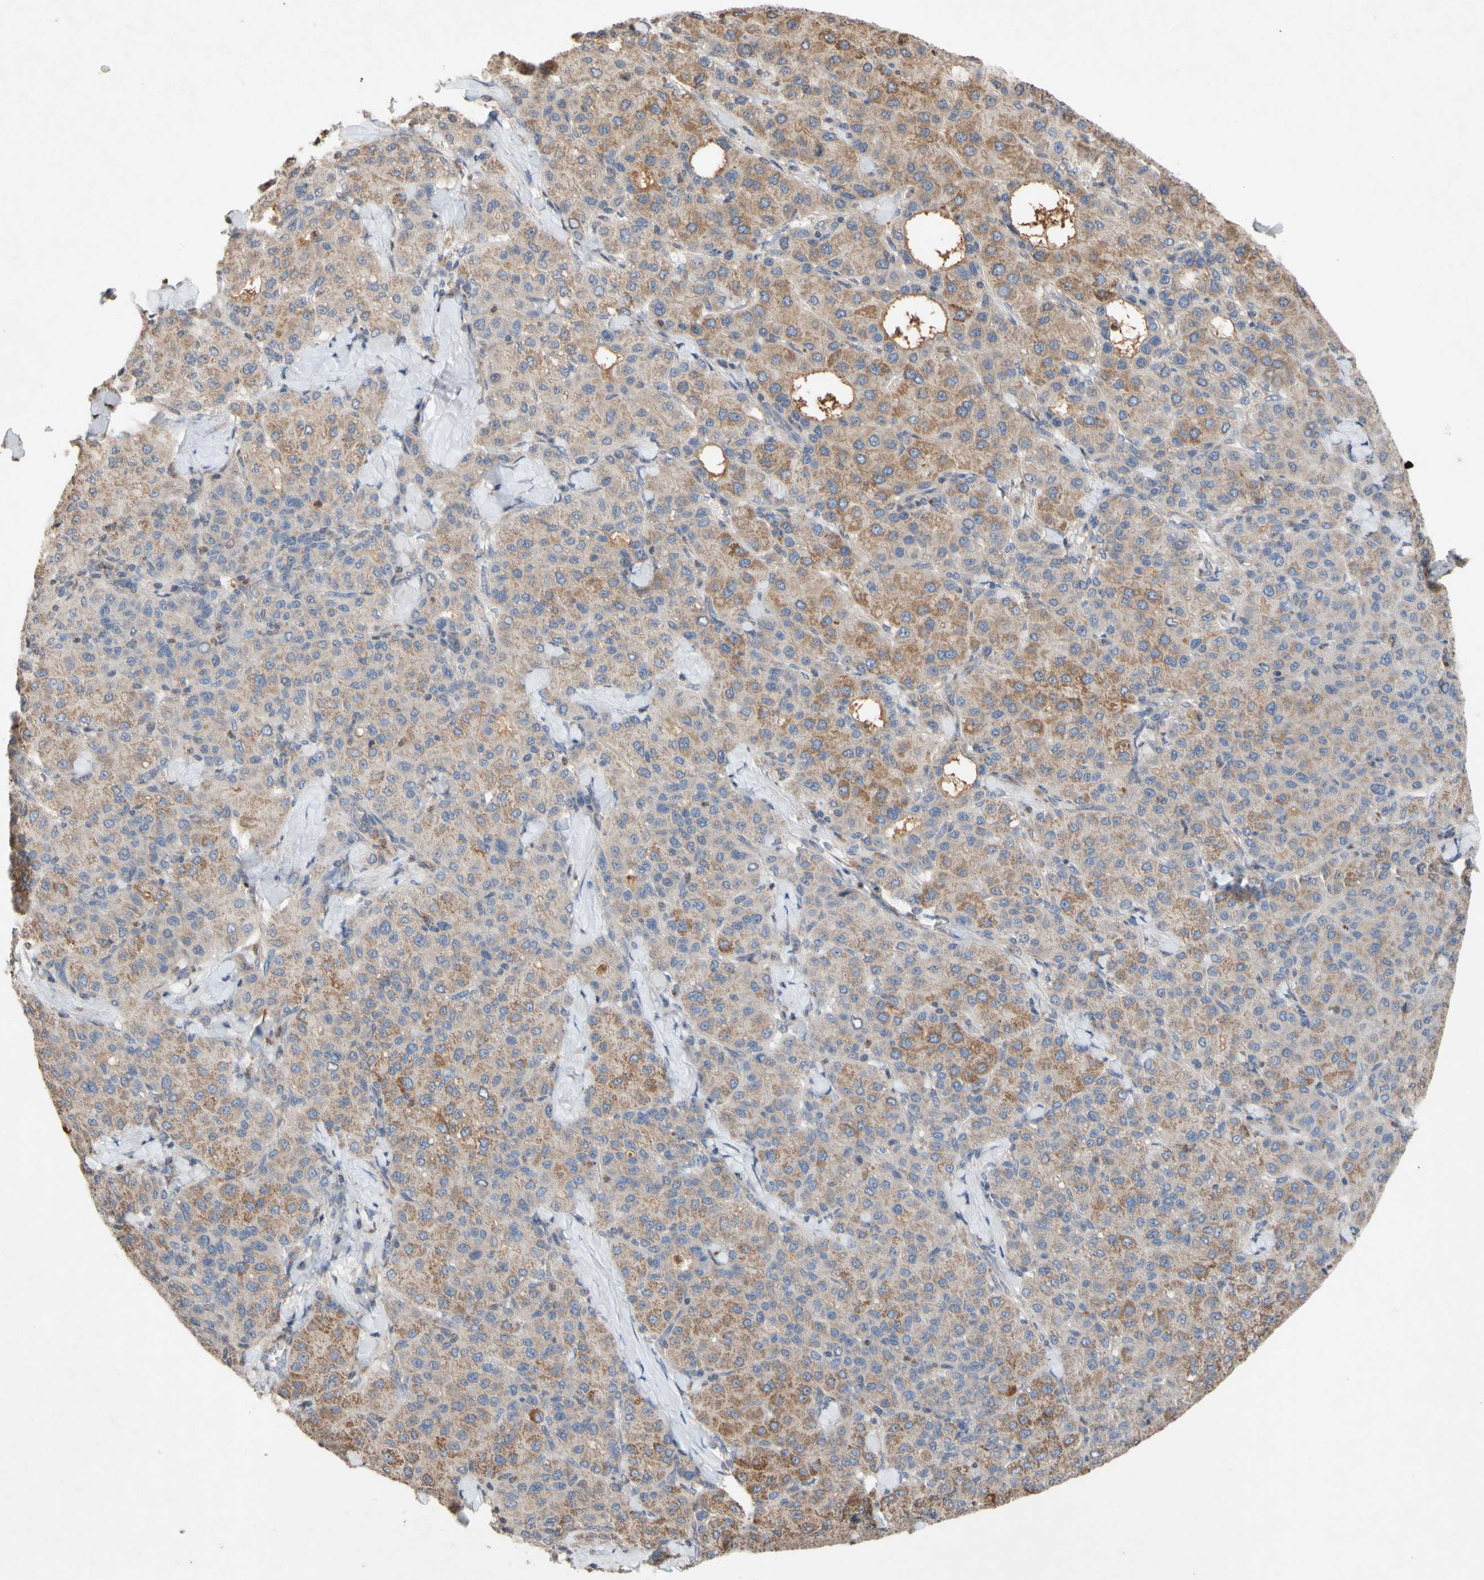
{"staining": {"intensity": "moderate", "quantity": ">75%", "location": "cytoplasmic/membranous"}, "tissue": "liver cancer", "cell_type": "Tumor cells", "image_type": "cancer", "snomed": [{"axis": "morphology", "description": "Carcinoma, Hepatocellular, NOS"}, {"axis": "topography", "description": "Liver"}], "caption": "Brown immunohistochemical staining in liver hepatocellular carcinoma reveals moderate cytoplasmic/membranous positivity in approximately >75% of tumor cells.", "gene": "NECTIN3", "patient": {"sex": "male", "age": 65}}